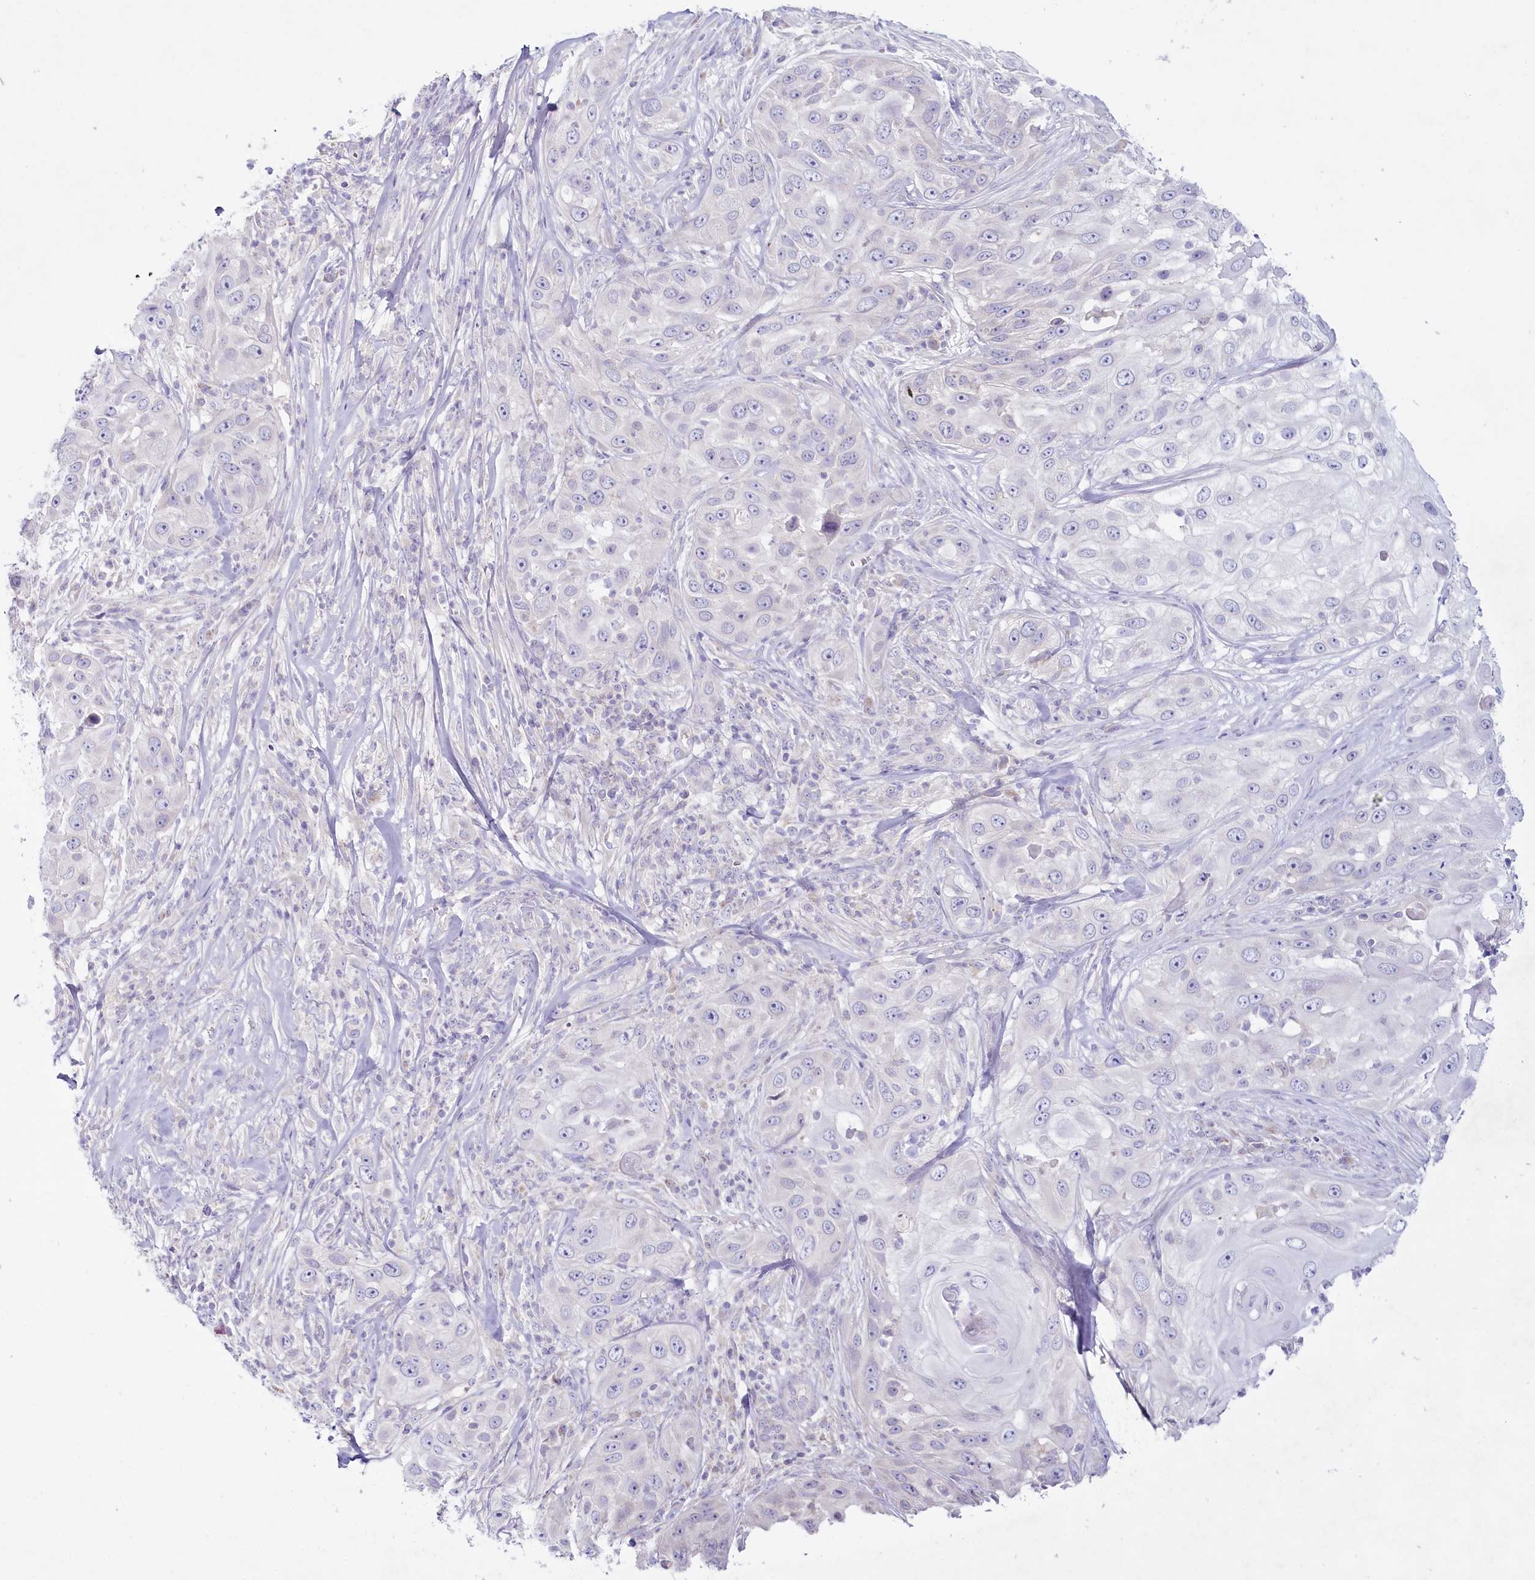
{"staining": {"intensity": "negative", "quantity": "none", "location": "none"}, "tissue": "skin cancer", "cell_type": "Tumor cells", "image_type": "cancer", "snomed": [{"axis": "morphology", "description": "Squamous cell carcinoma, NOS"}, {"axis": "topography", "description": "Skin"}], "caption": "A micrograph of human skin cancer is negative for staining in tumor cells.", "gene": "PSAPL1", "patient": {"sex": "female", "age": 44}}